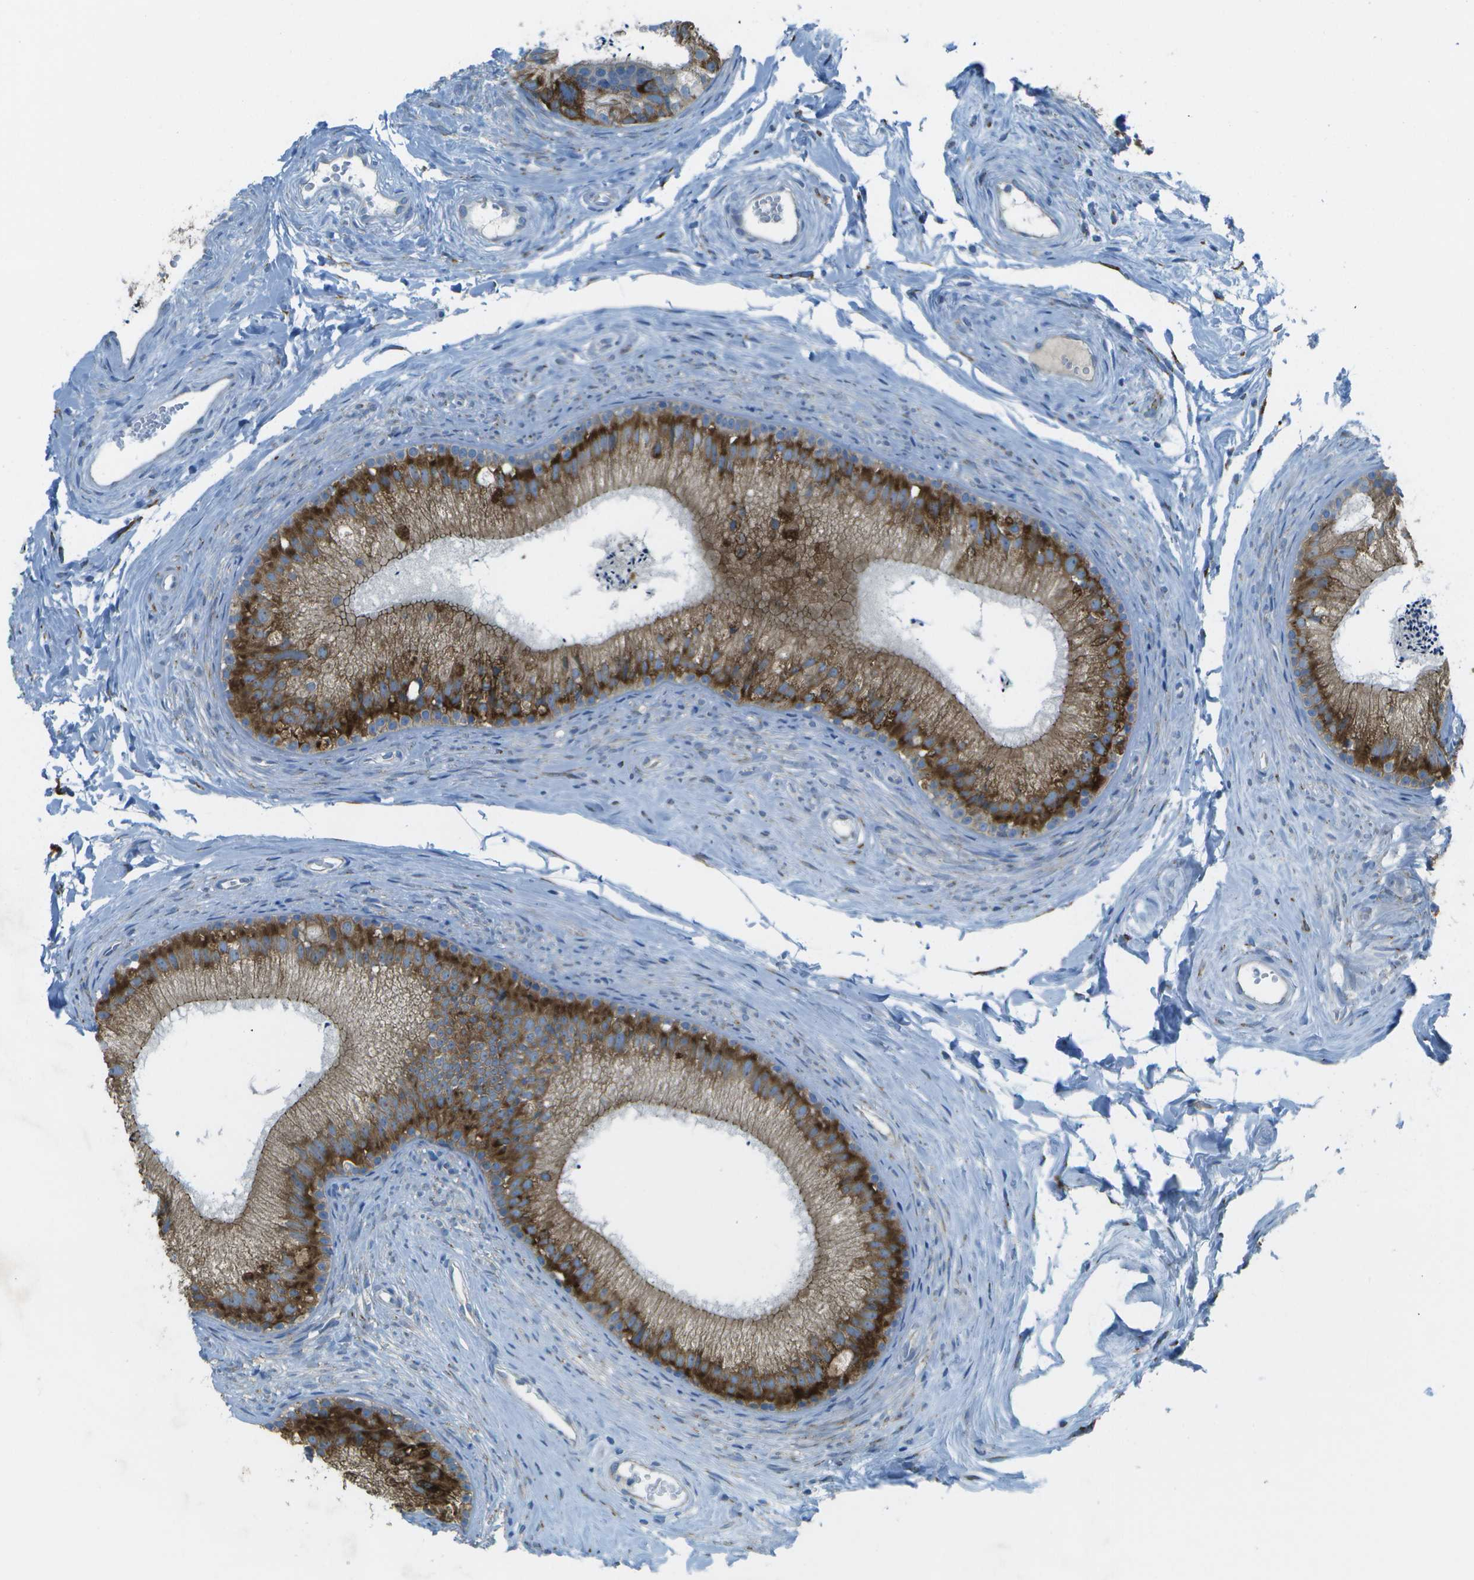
{"staining": {"intensity": "strong", "quantity": ">75%", "location": "cytoplasmic/membranous"}, "tissue": "epididymis", "cell_type": "Glandular cells", "image_type": "normal", "snomed": [{"axis": "morphology", "description": "Normal tissue, NOS"}, {"axis": "topography", "description": "Epididymis"}], "caption": "Glandular cells demonstrate high levels of strong cytoplasmic/membranous positivity in about >75% of cells in unremarkable epididymis.", "gene": "KCTD3", "patient": {"sex": "male", "age": 56}}